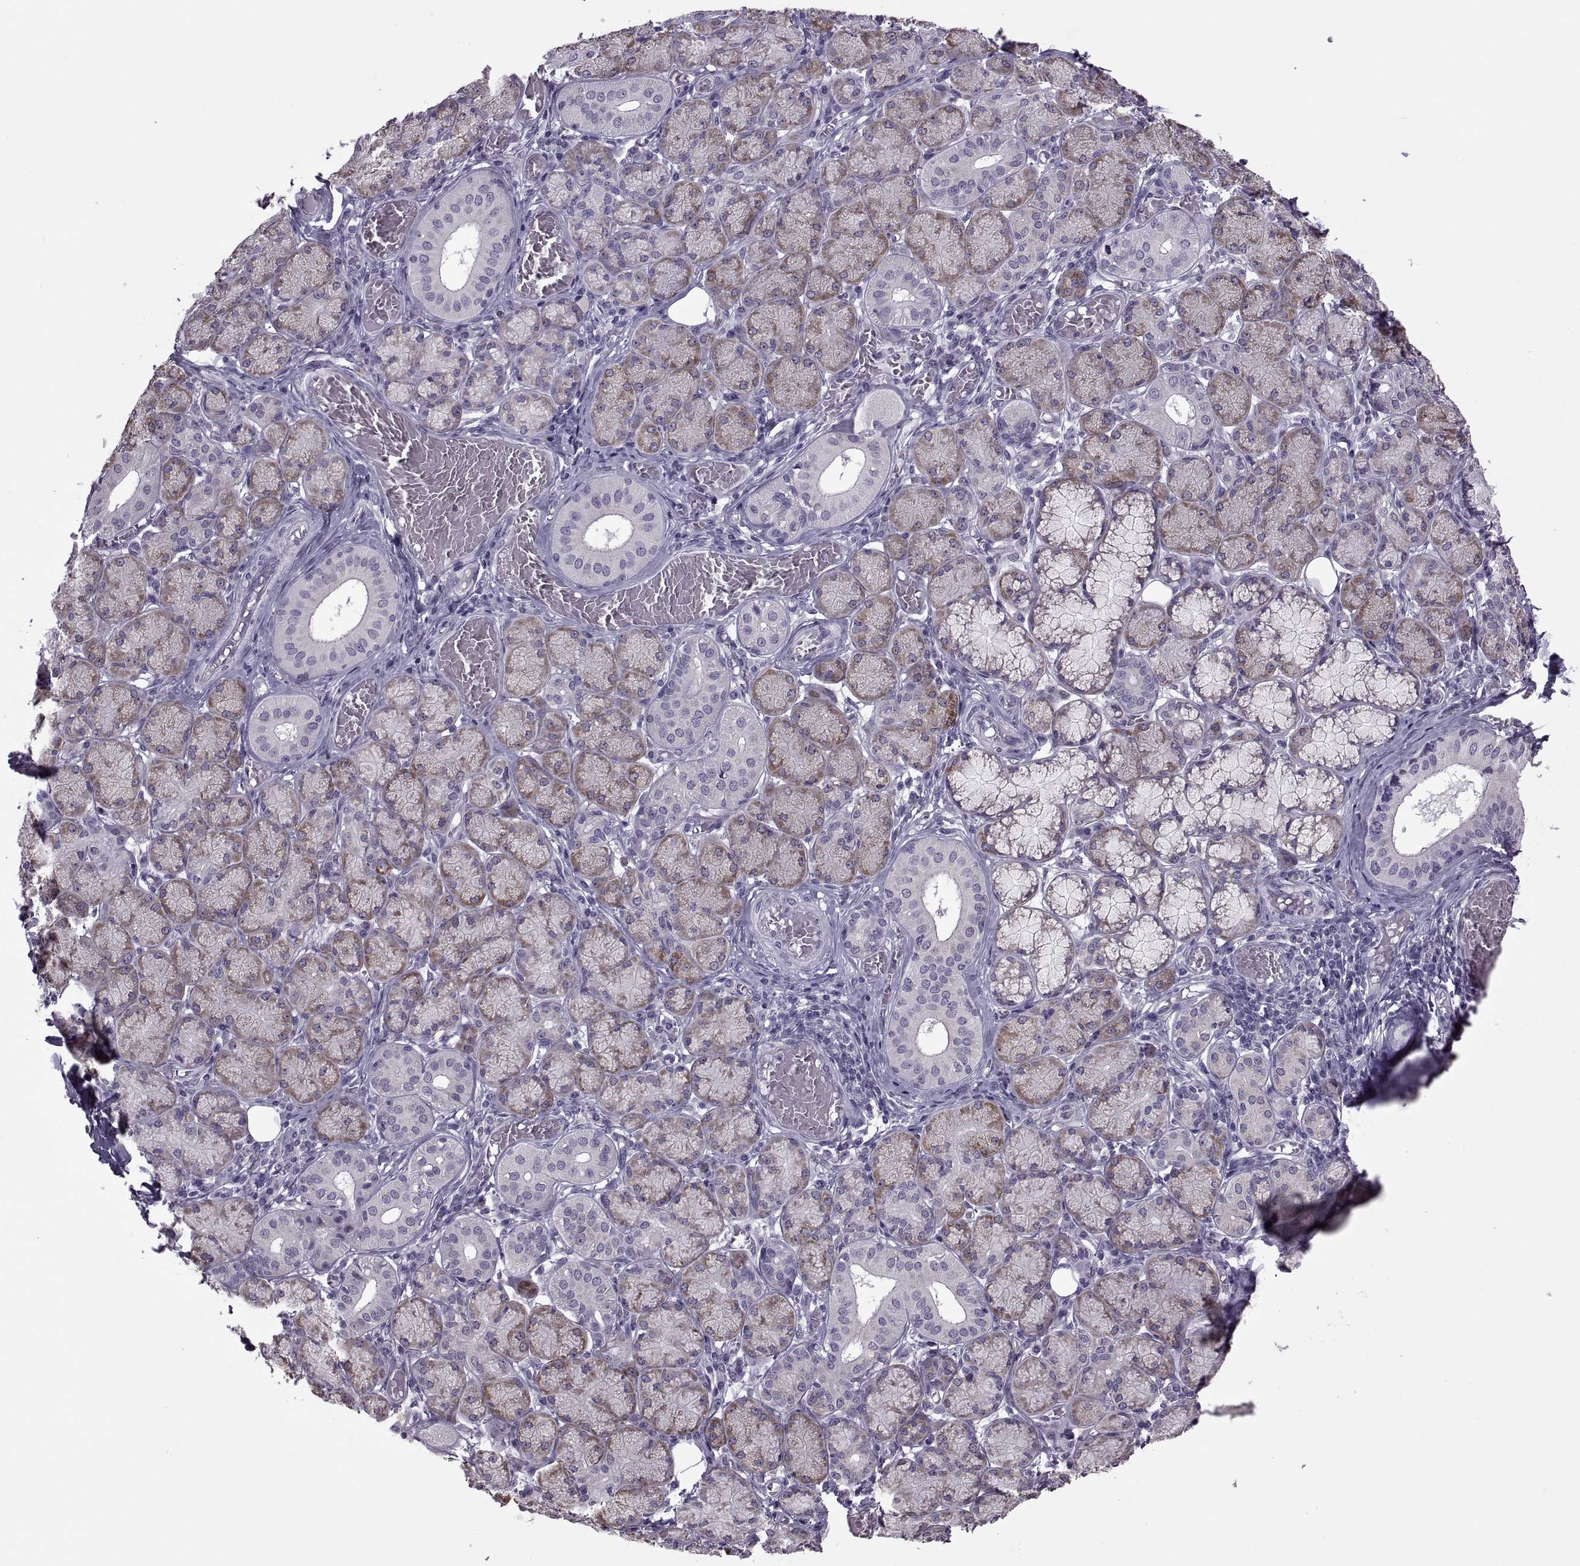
{"staining": {"intensity": "moderate", "quantity": "25%-75%", "location": "cytoplasmic/membranous"}, "tissue": "salivary gland", "cell_type": "Glandular cells", "image_type": "normal", "snomed": [{"axis": "morphology", "description": "Normal tissue, NOS"}, {"axis": "topography", "description": "Salivary gland"}, {"axis": "topography", "description": "Peripheral nerve tissue"}], "caption": "Immunohistochemistry (IHC) (DAB (3,3'-diaminobenzidine)) staining of unremarkable salivary gland exhibits moderate cytoplasmic/membranous protein expression in approximately 25%-75% of glandular cells. Immunohistochemistry (IHC) stains the protein of interest in brown and the nuclei are stained blue.", "gene": "PABPC1", "patient": {"sex": "female", "age": 24}}